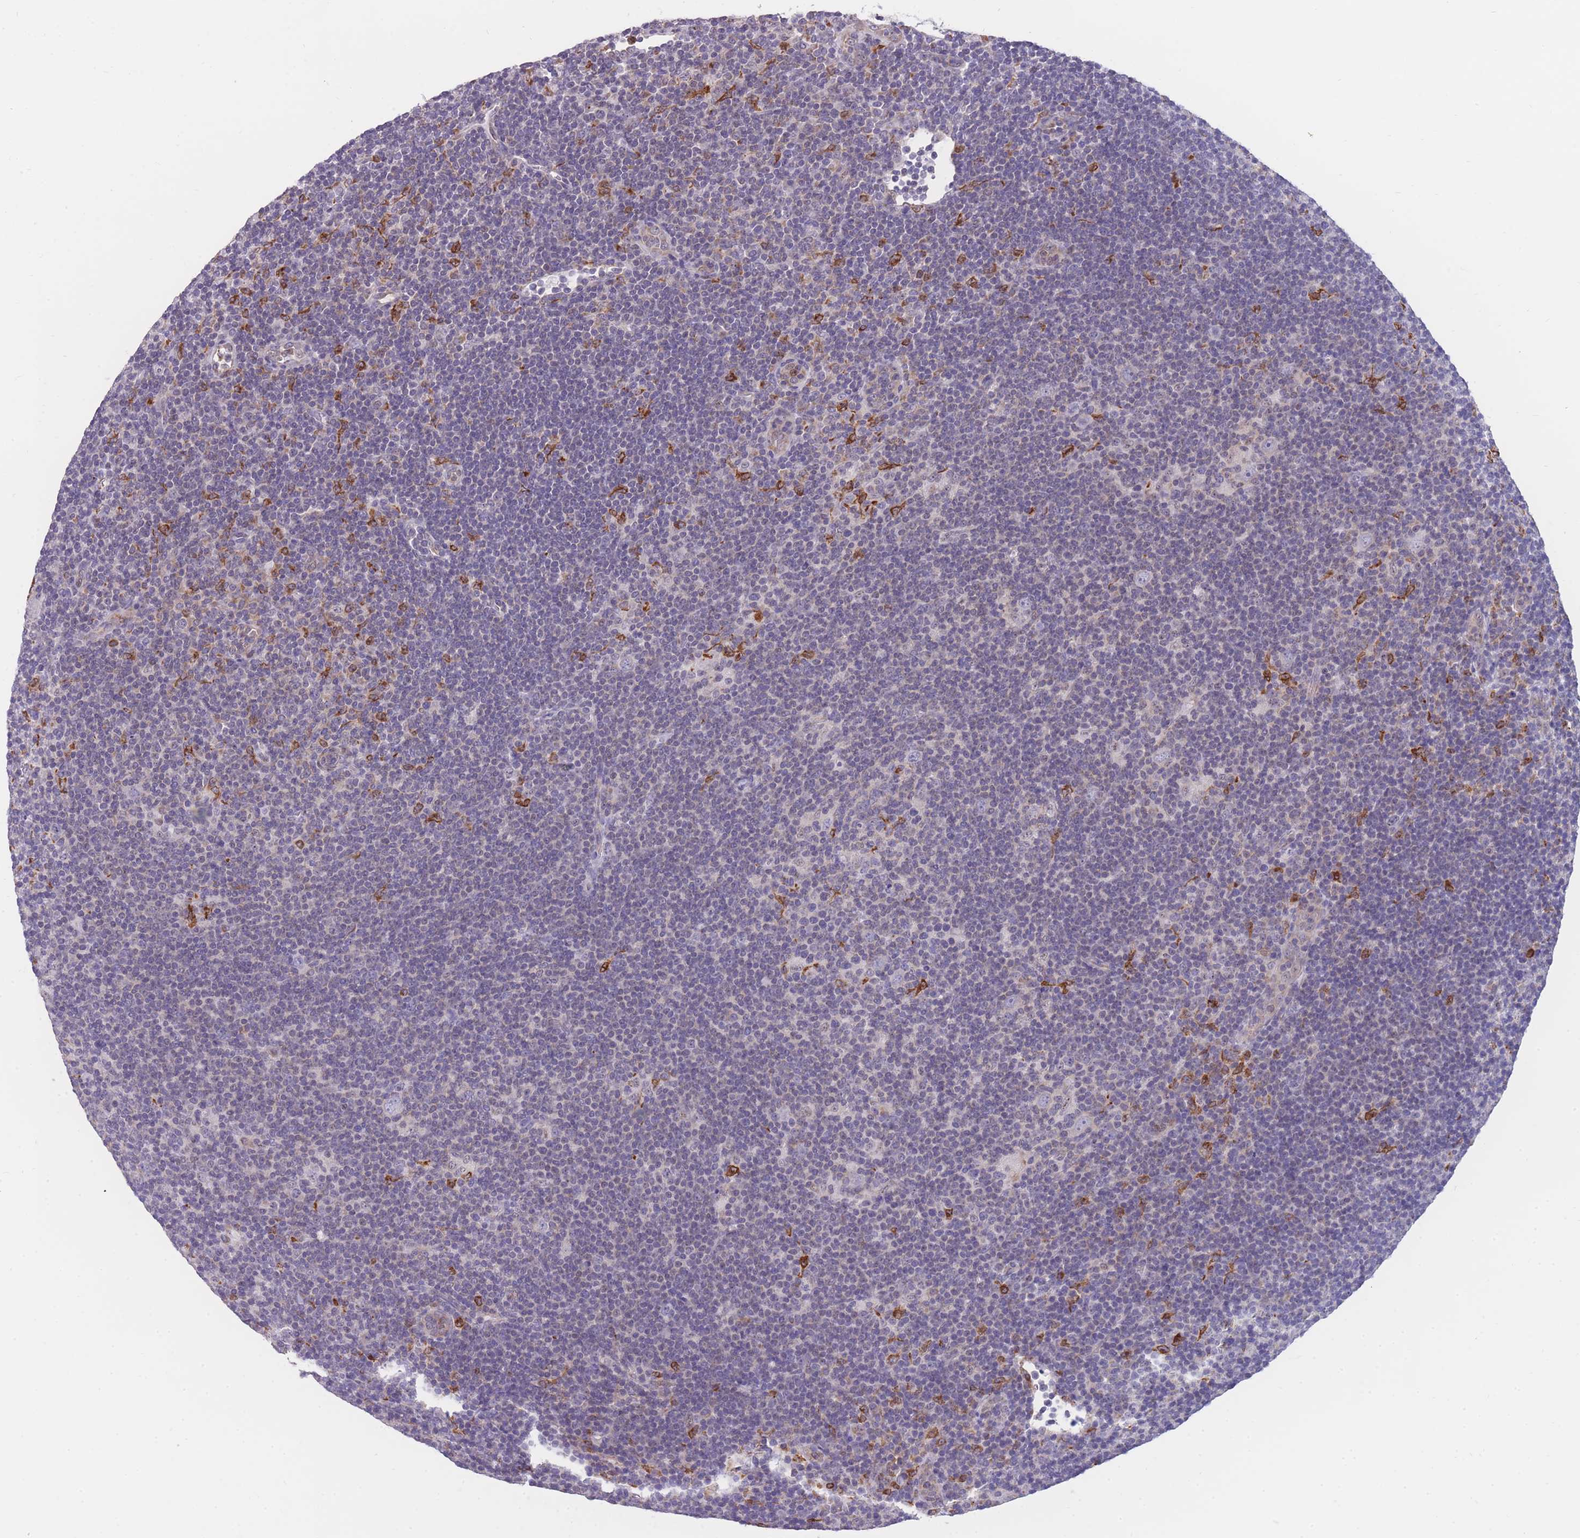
{"staining": {"intensity": "negative", "quantity": "none", "location": "none"}, "tissue": "lymphoma", "cell_type": "Tumor cells", "image_type": "cancer", "snomed": [{"axis": "morphology", "description": "Hodgkin's disease, NOS"}, {"axis": "topography", "description": "Lymph node"}], "caption": "IHC photomicrograph of neoplastic tissue: human Hodgkin's disease stained with DAB (3,3'-diaminobenzidine) shows no significant protein staining in tumor cells.", "gene": "ZNF662", "patient": {"sex": "female", "age": 57}}